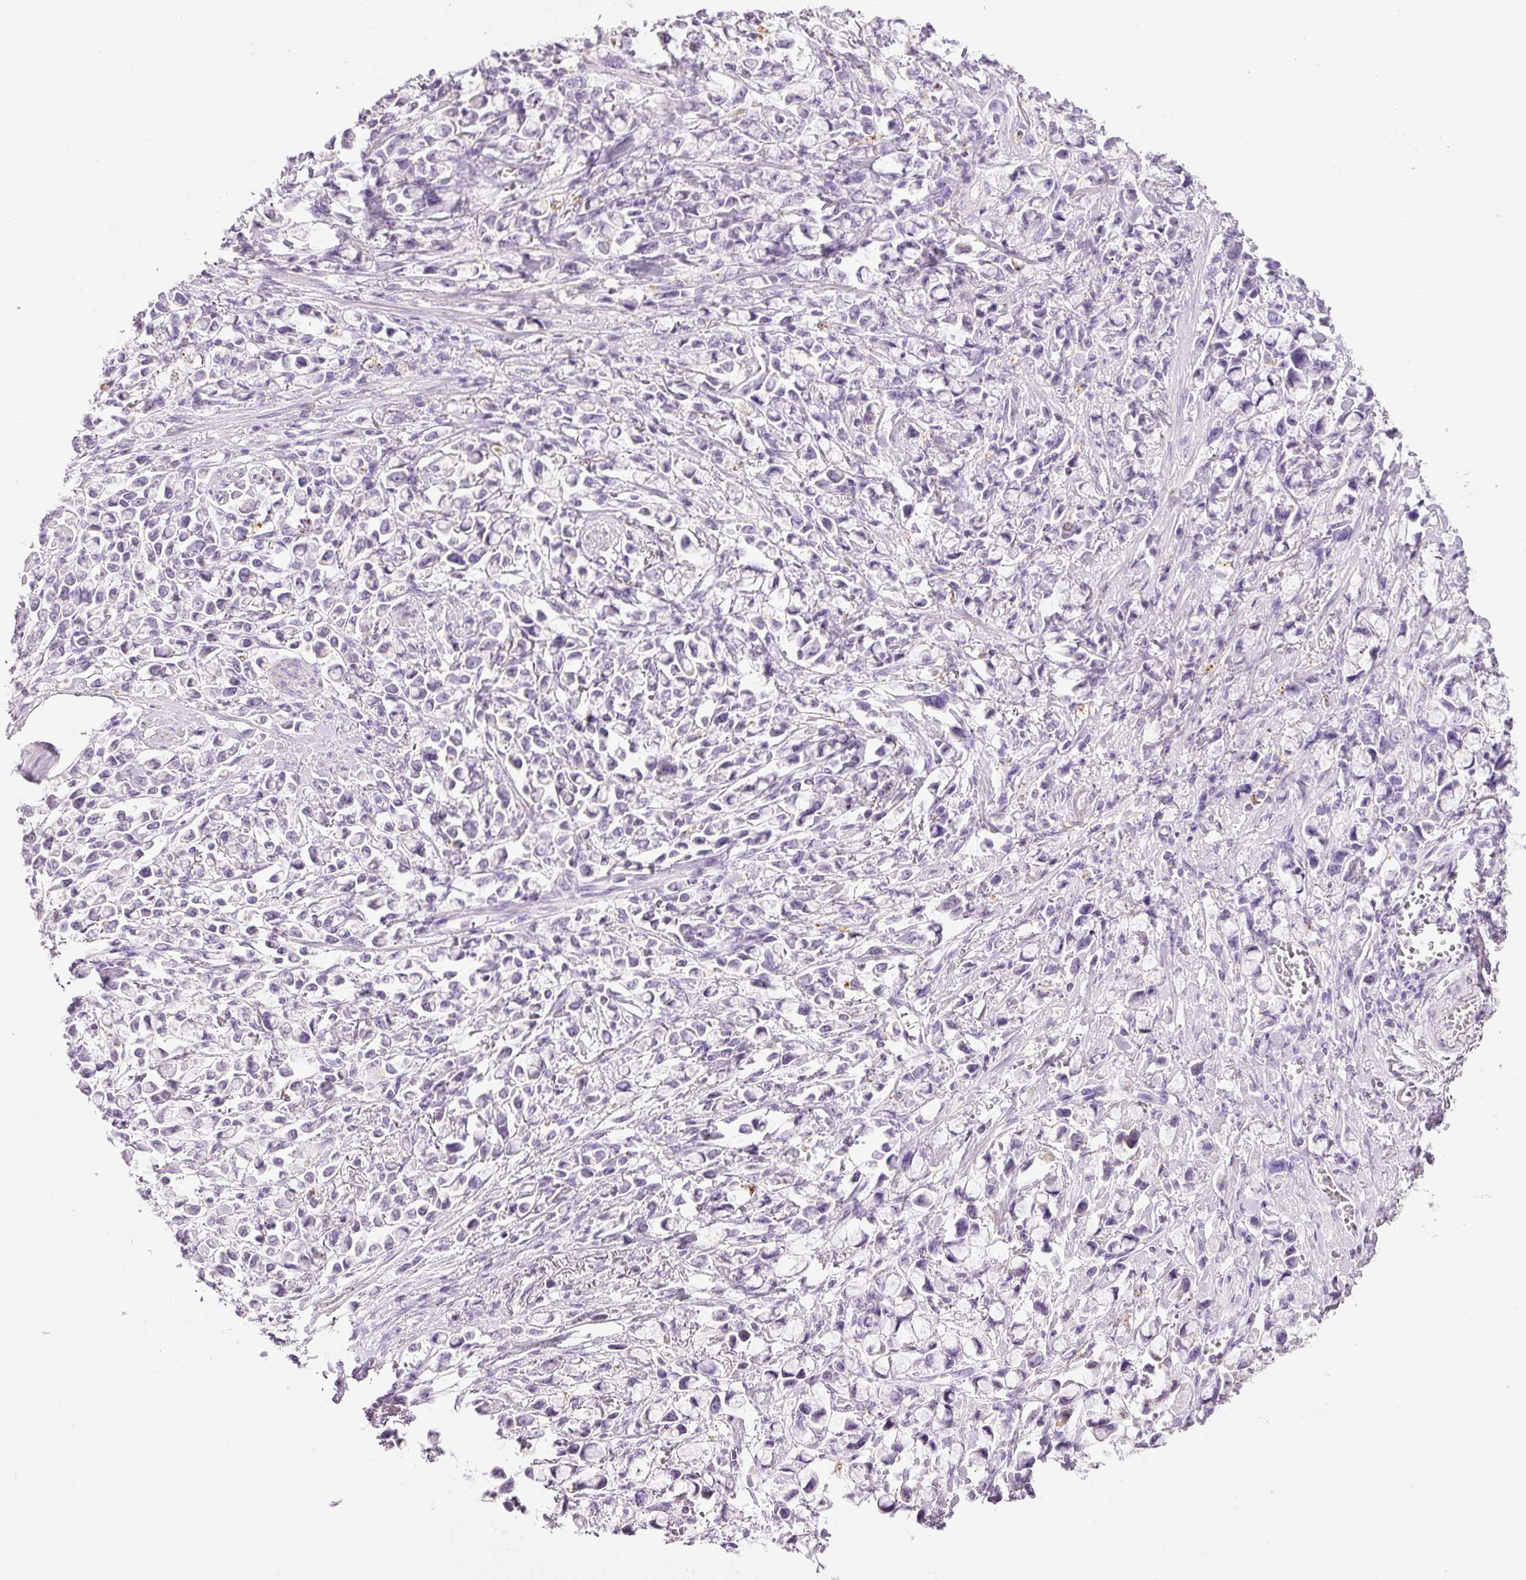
{"staining": {"intensity": "negative", "quantity": "none", "location": "none"}, "tissue": "stomach cancer", "cell_type": "Tumor cells", "image_type": "cancer", "snomed": [{"axis": "morphology", "description": "Adenocarcinoma, NOS"}, {"axis": "topography", "description": "Stomach"}], "caption": "This micrograph is of stomach adenocarcinoma stained with IHC to label a protein in brown with the nuclei are counter-stained blue. There is no staining in tumor cells.", "gene": "CARD16", "patient": {"sex": "female", "age": 81}}